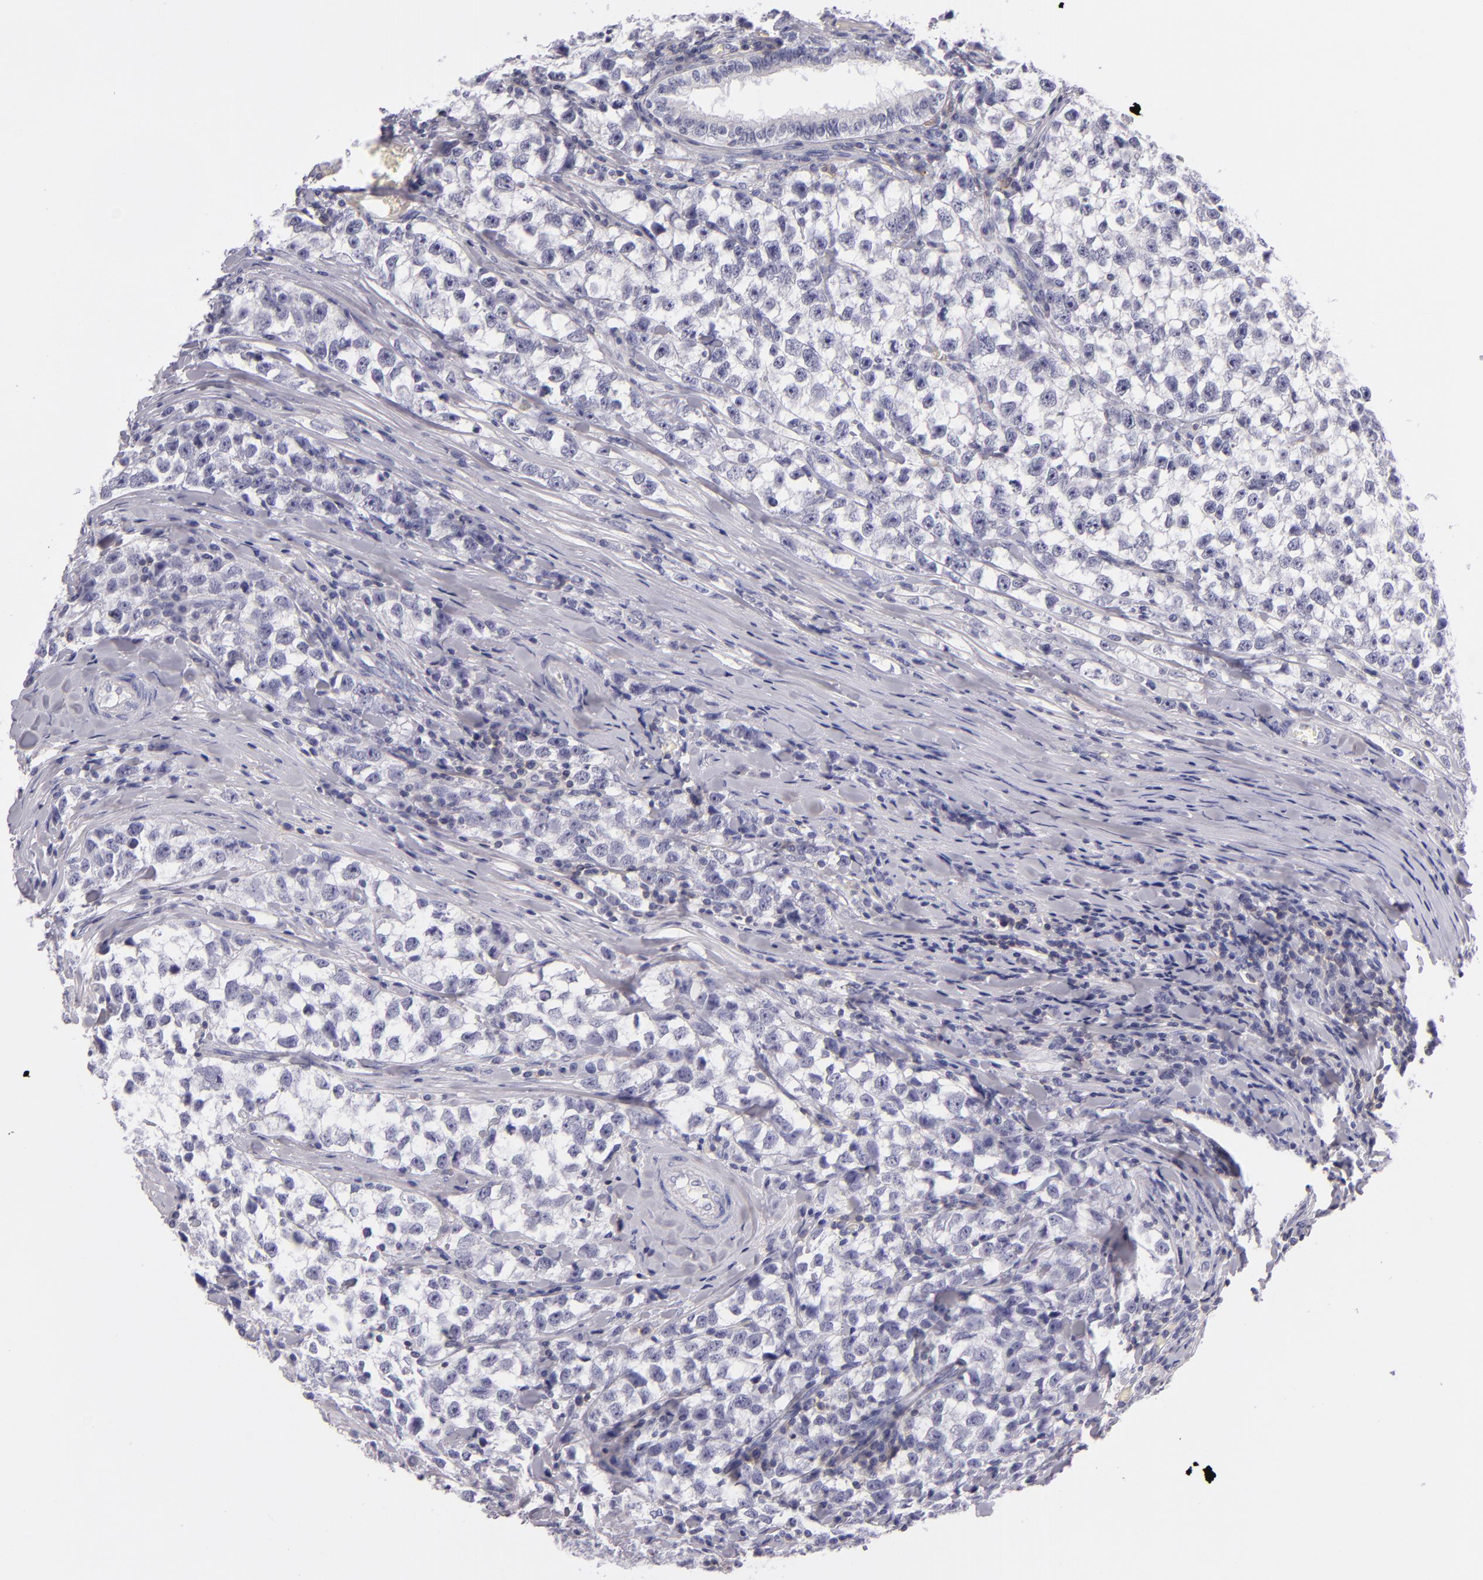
{"staining": {"intensity": "negative", "quantity": "none", "location": "none"}, "tissue": "testis cancer", "cell_type": "Tumor cells", "image_type": "cancer", "snomed": [{"axis": "morphology", "description": "Seminoma, NOS"}, {"axis": "morphology", "description": "Carcinoma, Embryonal, NOS"}, {"axis": "topography", "description": "Testis"}], "caption": "Immunohistochemical staining of testis cancer (seminoma) displays no significant positivity in tumor cells. The staining is performed using DAB brown chromogen with nuclei counter-stained in using hematoxylin.", "gene": "CD48", "patient": {"sex": "male", "age": 30}}